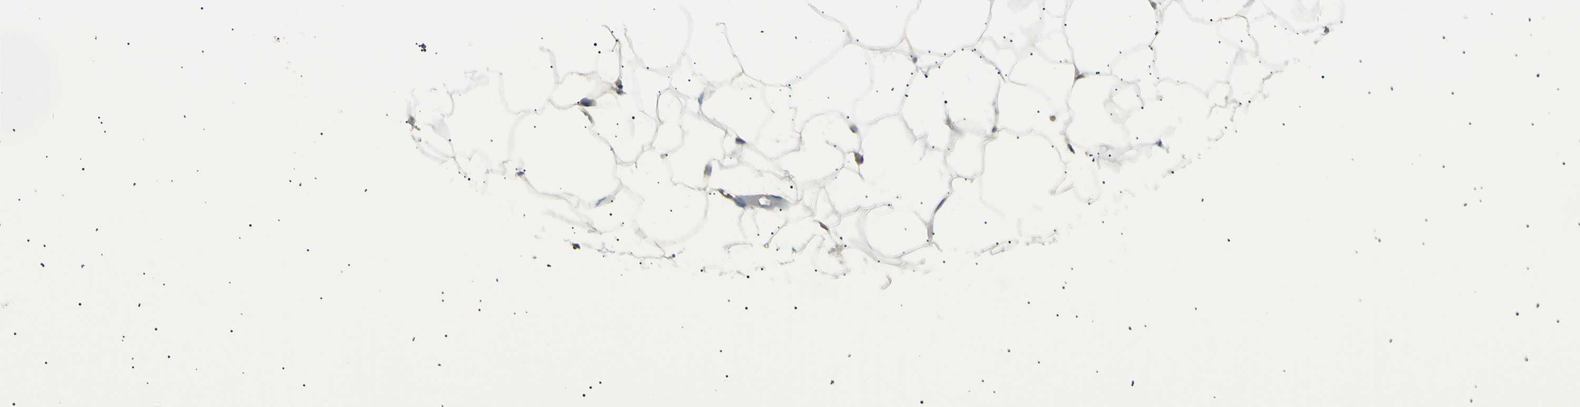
{"staining": {"intensity": "weak", "quantity": "<25%", "location": "cytoplasmic/membranous"}, "tissue": "adipose tissue", "cell_type": "Adipocytes", "image_type": "normal", "snomed": [{"axis": "morphology", "description": "Normal tissue, NOS"}, {"axis": "topography", "description": "Breast"}, {"axis": "topography", "description": "Adipose tissue"}], "caption": "The IHC histopathology image has no significant expression in adipocytes of adipose tissue.", "gene": "LHPP", "patient": {"sex": "female", "age": 25}}